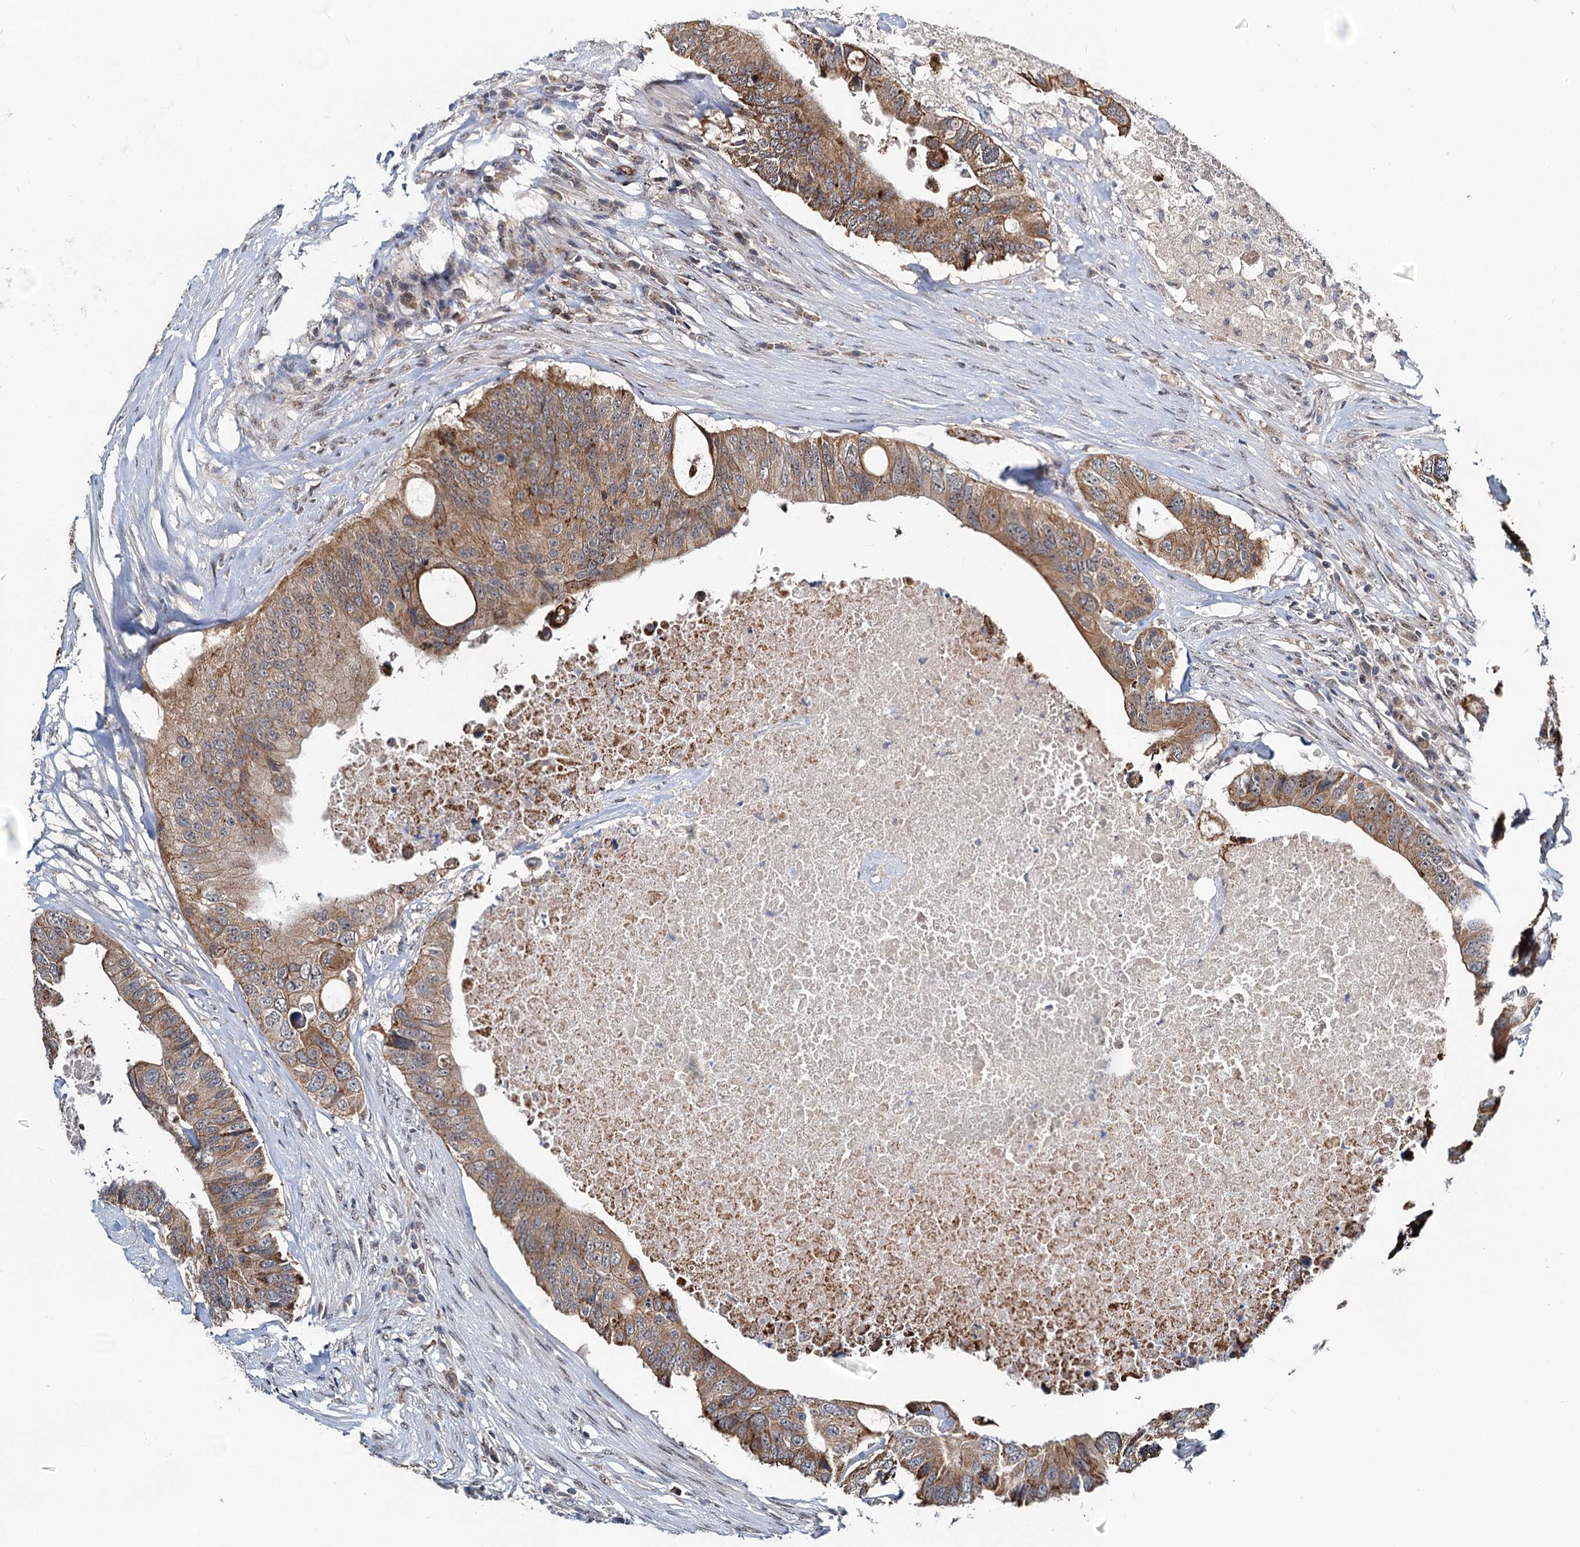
{"staining": {"intensity": "moderate", "quantity": ">75%", "location": "cytoplasmic/membranous"}, "tissue": "colorectal cancer", "cell_type": "Tumor cells", "image_type": "cancer", "snomed": [{"axis": "morphology", "description": "Adenocarcinoma, NOS"}, {"axis": "topography", "description": "Colon"}], "caption": "Brown immunohistochemical staining in colorectal adenocarcinoma reveals moderate cytoplasmic/membranous positivity in about >75% of tumor cells. Nuclei are stained in blue.", "gene": "RITA1", "patient": {"sex": "male", "age": 71}}